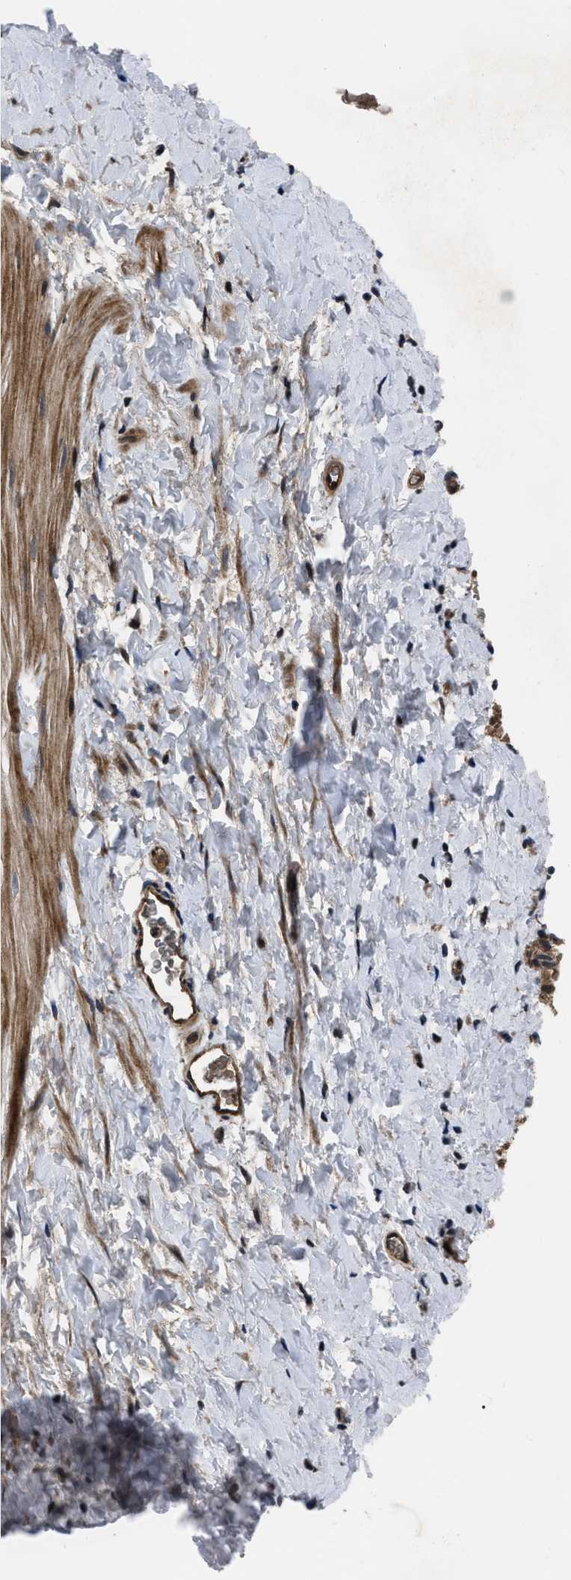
{"staining": {"intensity": "moderate", "quantity": ">75%", "location": "cytoplasmic/membranous"}, "tissue": "smooth muscle", "cell_type": "Smooth muscle cells", "image_type": "normal", "snomed": [{"axis": "morphology", "description": "Normal tissue, NOS"}, {"axis": "topography", "description": "Smooth muscle"}], "caption": "Immunohistochemistry (IHC) (DAB) staining of unremarkable human smooth muscle shows moderate cytoplasmic/membranous protein staining in approximately >75% of smooth muscle cells. The protein is shown in brown color, while the nuclei are stained blue.", "gene": "PPWD1", "patient": {"sex": "male", "age": 16}}